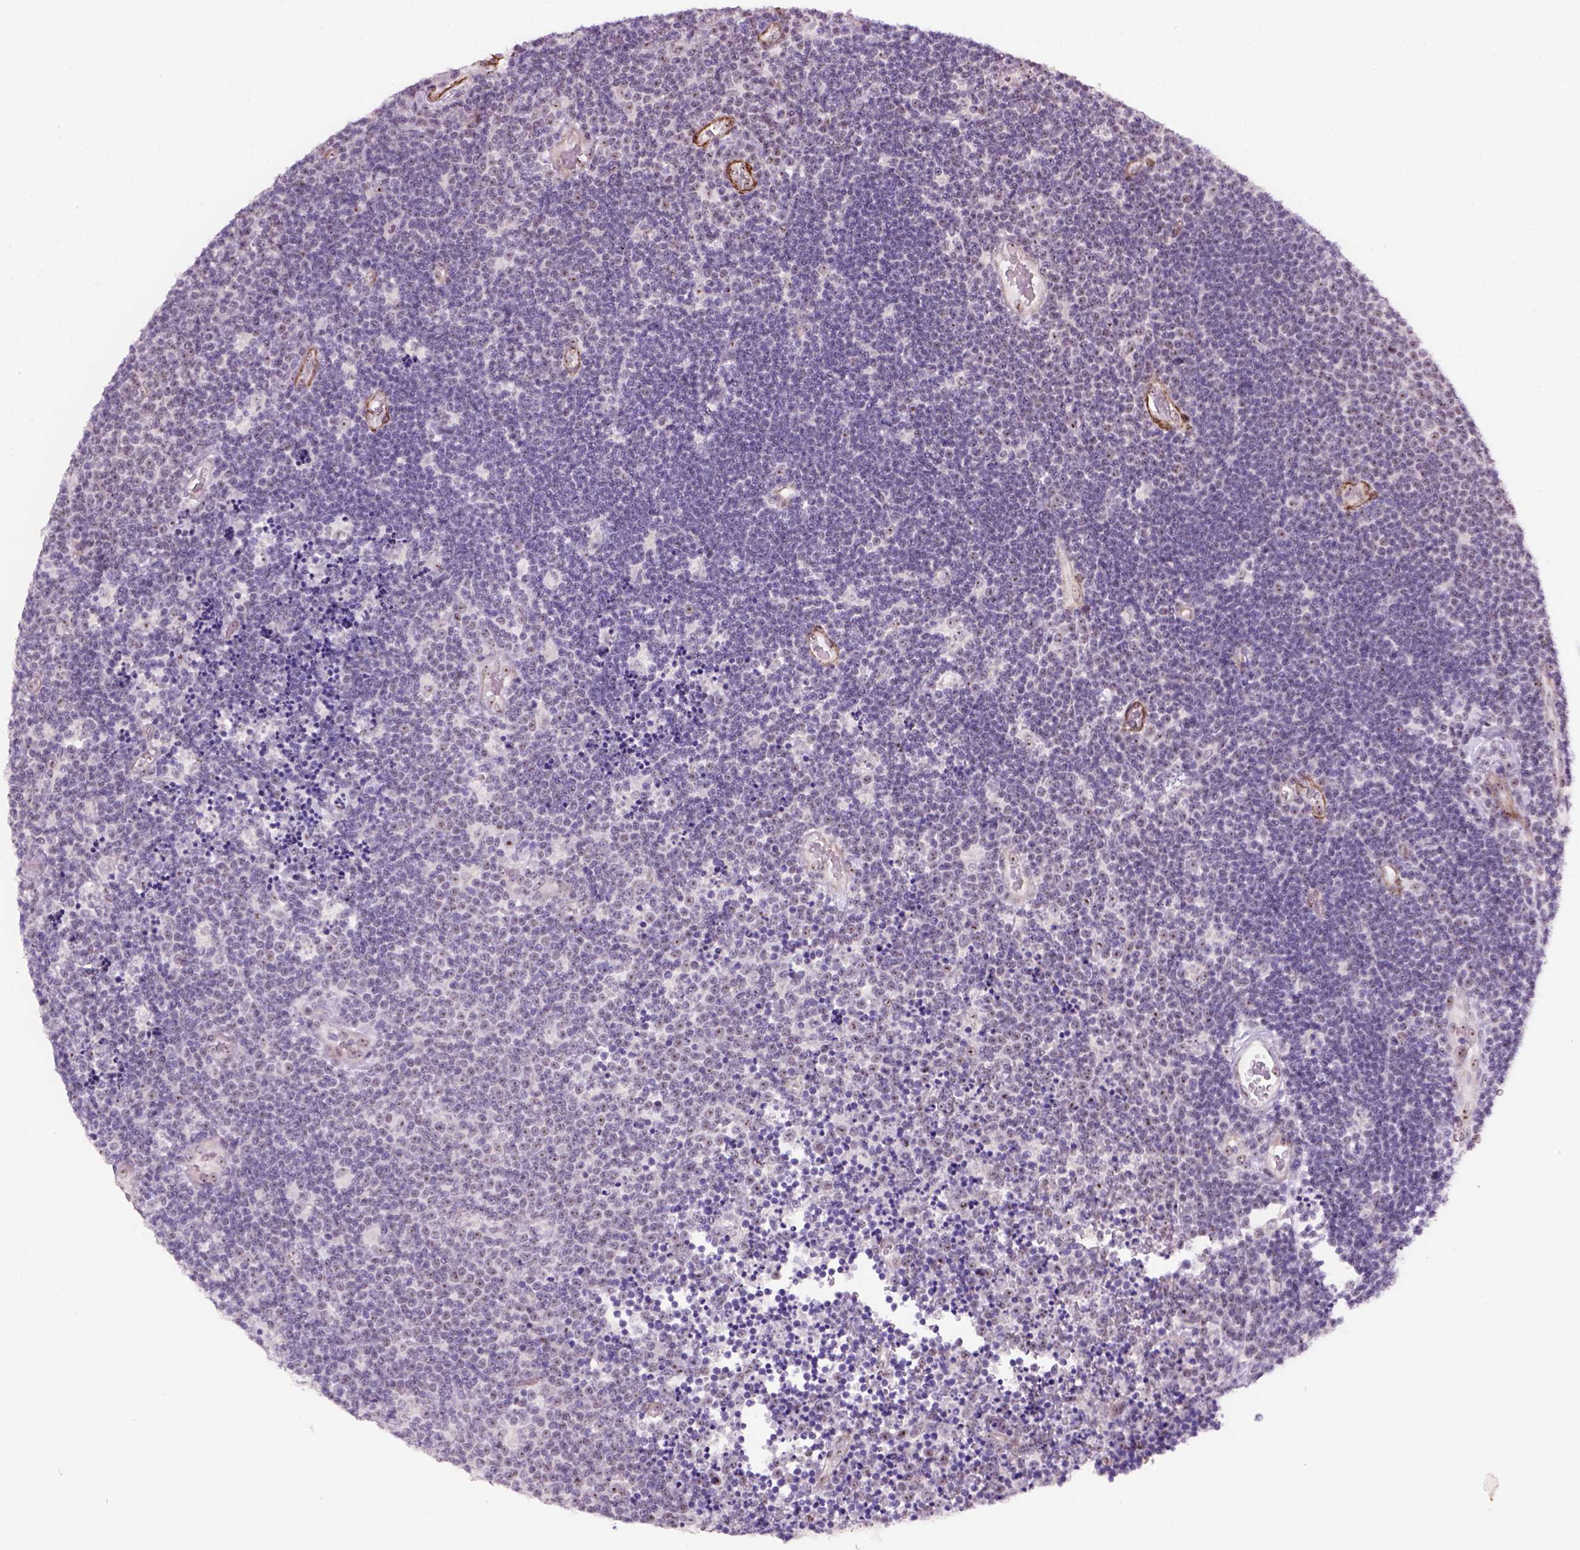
{"staining": {"intensity": "moderate", "quantity": "25%-75%", "location": "nuclear"}, "tissue": "lymphoma", "cell_type": "Tumor cells", "image_type": "cancer", "snomed": [{"axis": "morphology", "description": "Malignant lymphoma, non-Hodgkin's type, Low grade"}, {"axis": "topography", "description": "Brain"}], "caption": "An image showing moderate nuclear staining in about 25%-75% of tumor cells in low-grade malignant lymphoma, non-Hodgkin's type, as visualized by brown immunohistochemical staining.", "gene": "RRS1", "patient": {"sex": "female", "age": 66}}